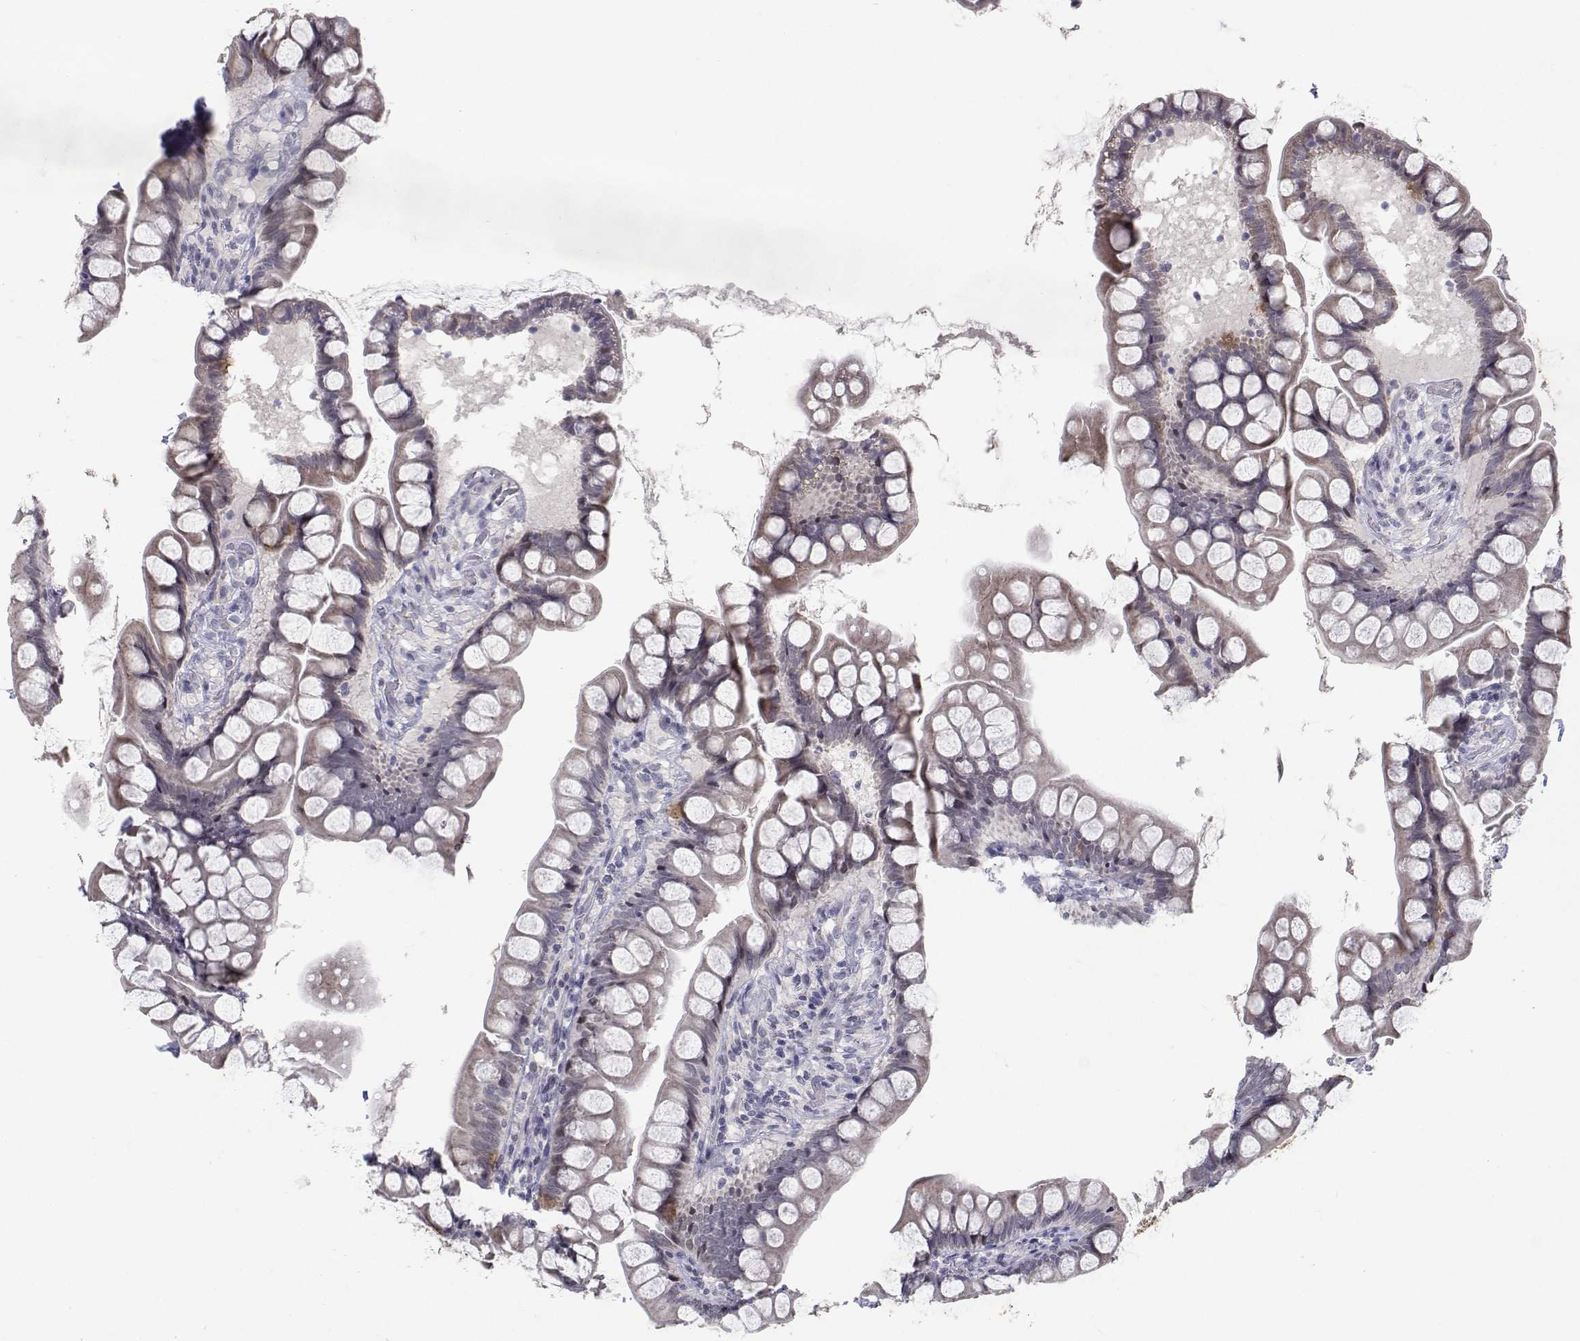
{"staining": {"intensity": "moderate", "quantity": "<25%", "location": "cytoplasmic/membranous"}, "tissue": "small intestine", "cell_type": "Glandular cells", "image_type": "normal", "snomed": [{"axis": "morphology", "description": "Normal tissue, NOS"}, {"axis": "topography", "description": "Small intestine"}], "caption": "This micrograph displays immunohistochemistry (IHC) staining of benign small intestine, with low moderate cytoplasmic/membranous expression in about <25% of glandular cells.", "gene": "RBPJL", "patient": {"sex": "male", "age": 70}}